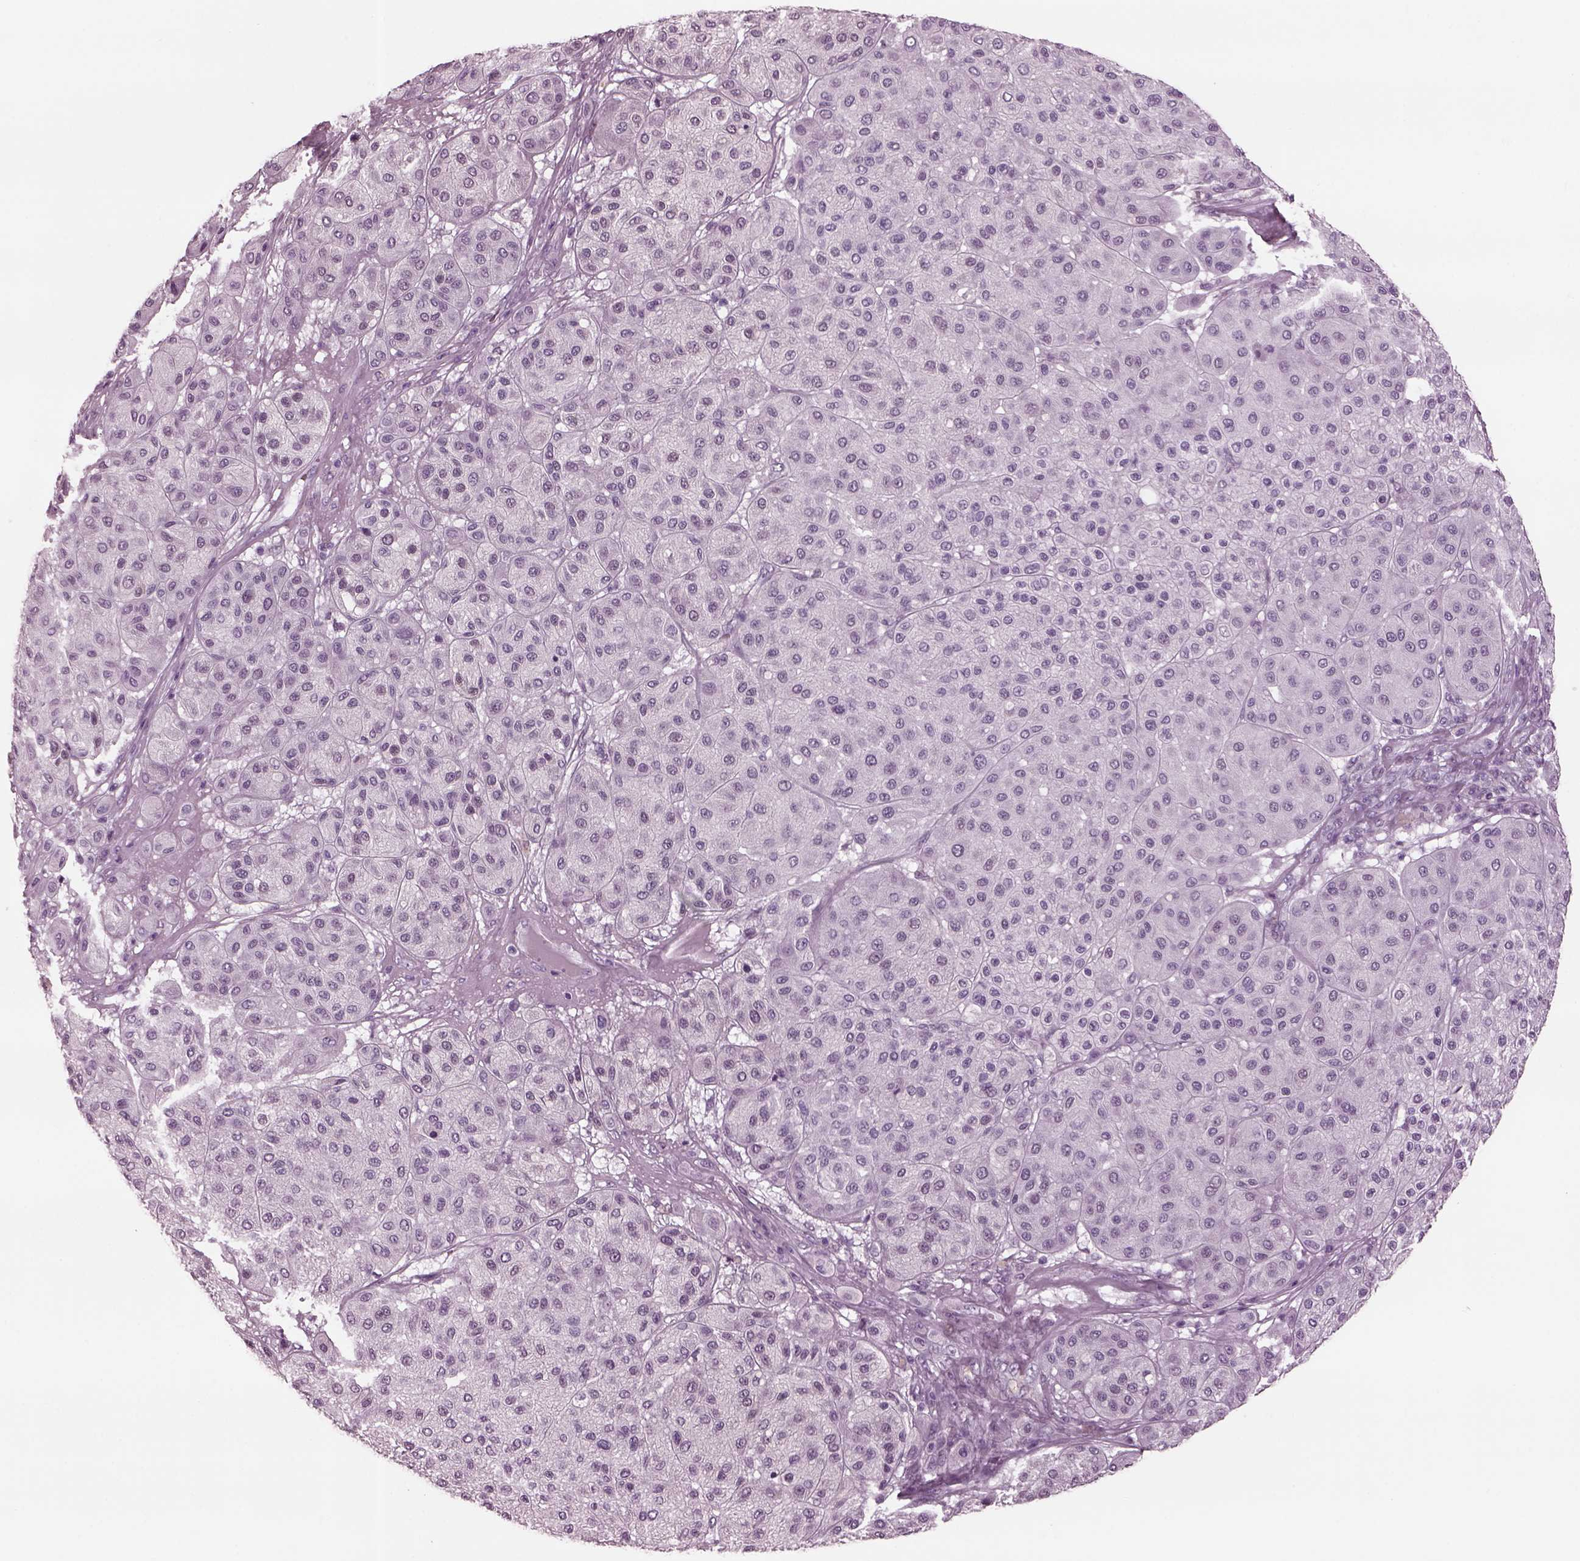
{"staining": {"intensity": "negative", "quantity": "none", "location": "none"}, "tissue": "melanoma", "cell_type": "Tumor cells", "image_type": "cancer", "snomed": [{"axis": "morphology", "description": "Malignant melanoma, Metastatic site"}, {"axis": "topography", "description": "Smooth muscle"}], "caption": "A histopathology image of melanoma stained for a protein shows no brown staining in tumor cells.", "gene": "TPPP2", "patient": {"sex": "male", "age": 41}}